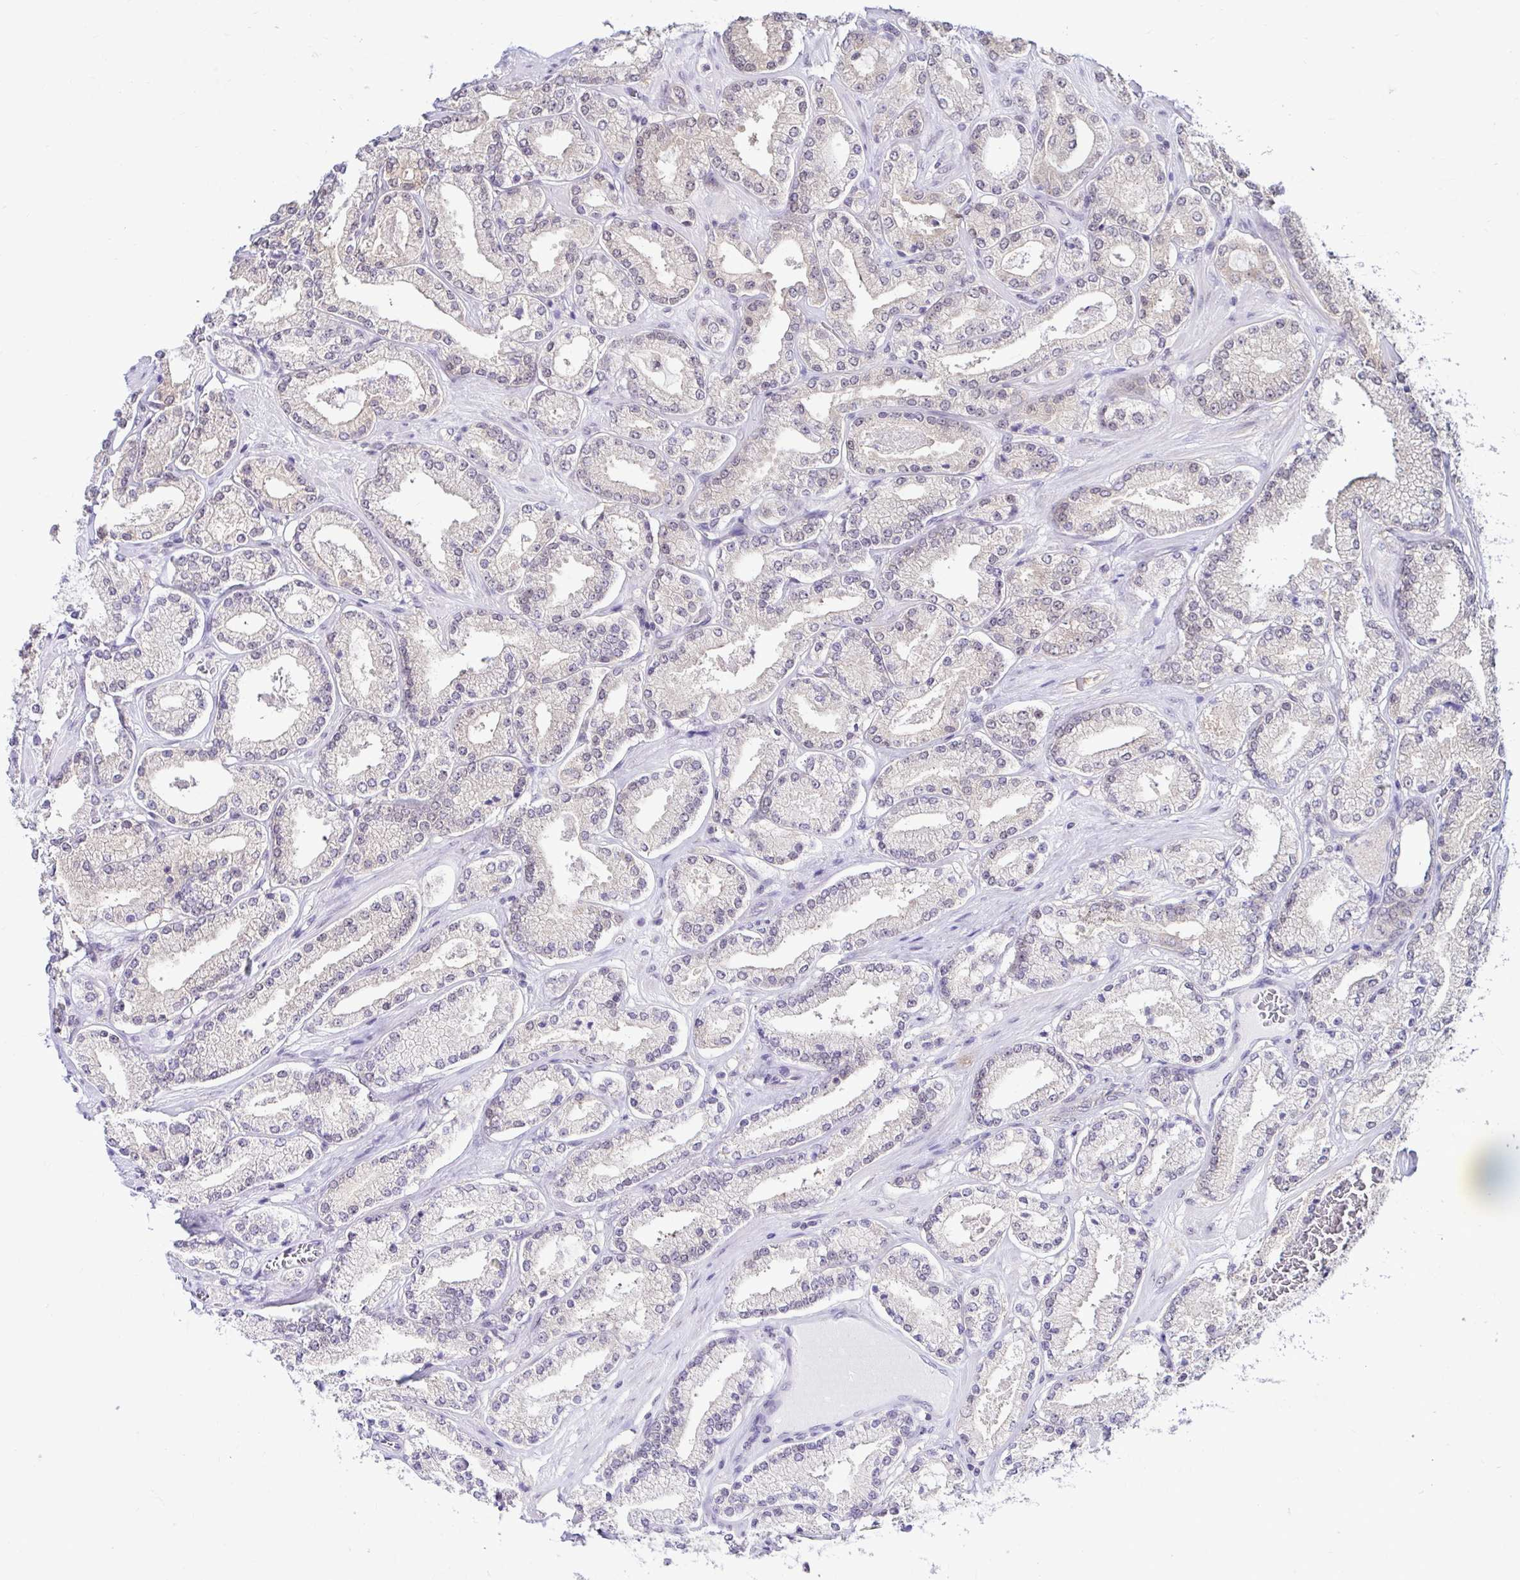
{"staining": {"intensity": "negative", "quantity": "none", "location": "none"}, "tissue": "prostate cancer", "cell_type": "Tumor cells", "image_type": "cancer", "snomed": [{"axis": "morphology", "description": "Adenocarcinoma, High grade"}, {"axis": "topography", "description": "Prostate"}], "caption": "Immunohistochemistry (IHC) histopathology image of neoplastic tissue: human prostate cancer stained with DAB reveals no significant protein expression in tumor cells.", "gene": "PSMD3", "patient": {"sex": "male", "age": 63}}